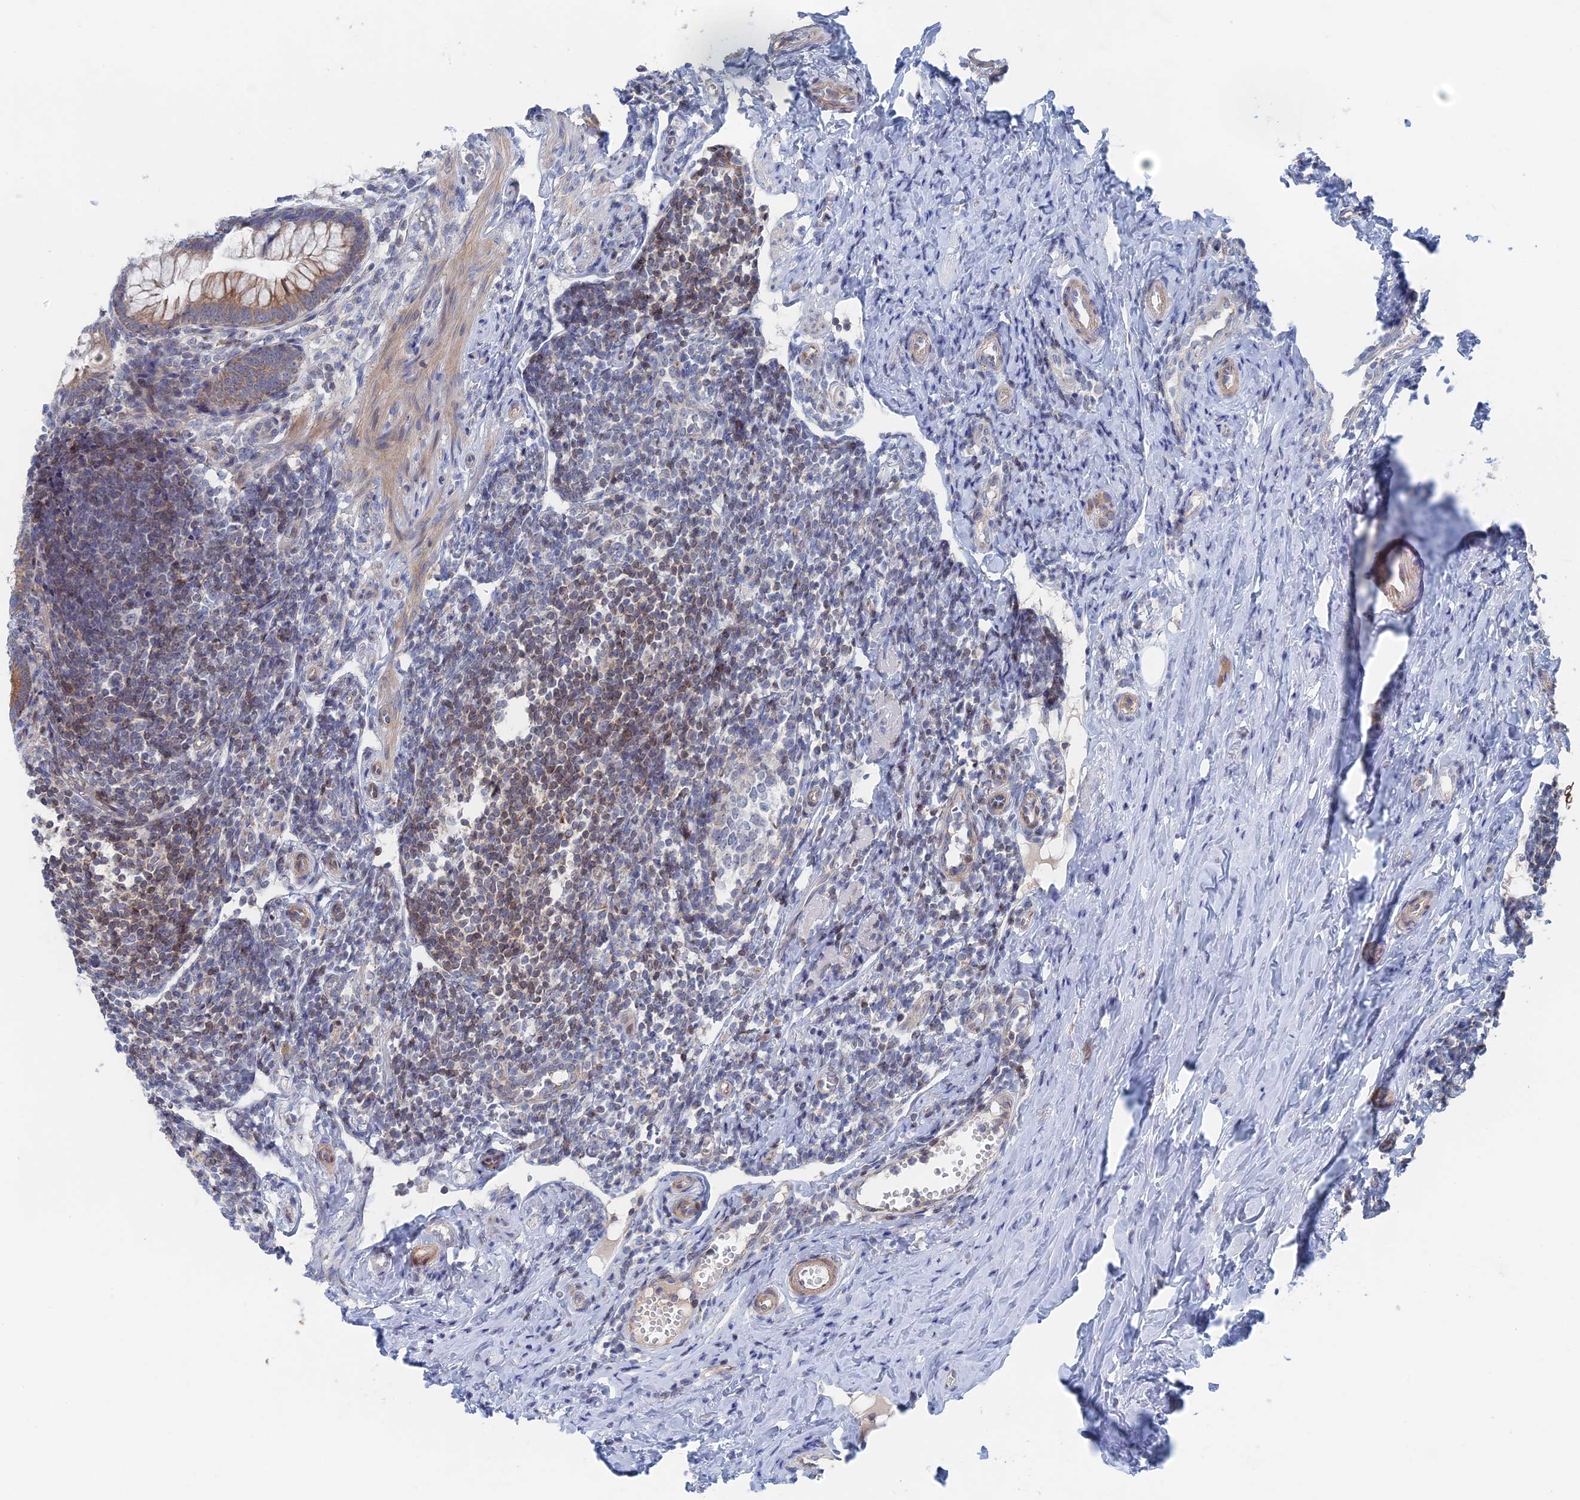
{"staining": {"intensity": "strong", "quantity": "25%-75%", "location": "cytoplasmic/membranous"}, "tissue": "appendix", "cell_type": "Glandular cells", "image_type": "normal", "snomed": [{"axis": "morphology", "description": "Normal tissue, NOS"}, {"axis": "topography", "description": "Appendix"}], "caption": "Appendix stained with IHC reveals strong cytoplasmic/membranous staining in about 25%-75% of glandular cells. The protein is shown in brown color, while the nuclei are stained blue.", "gene": "IL7", "patient": {"sex": "female", "age": 33}}